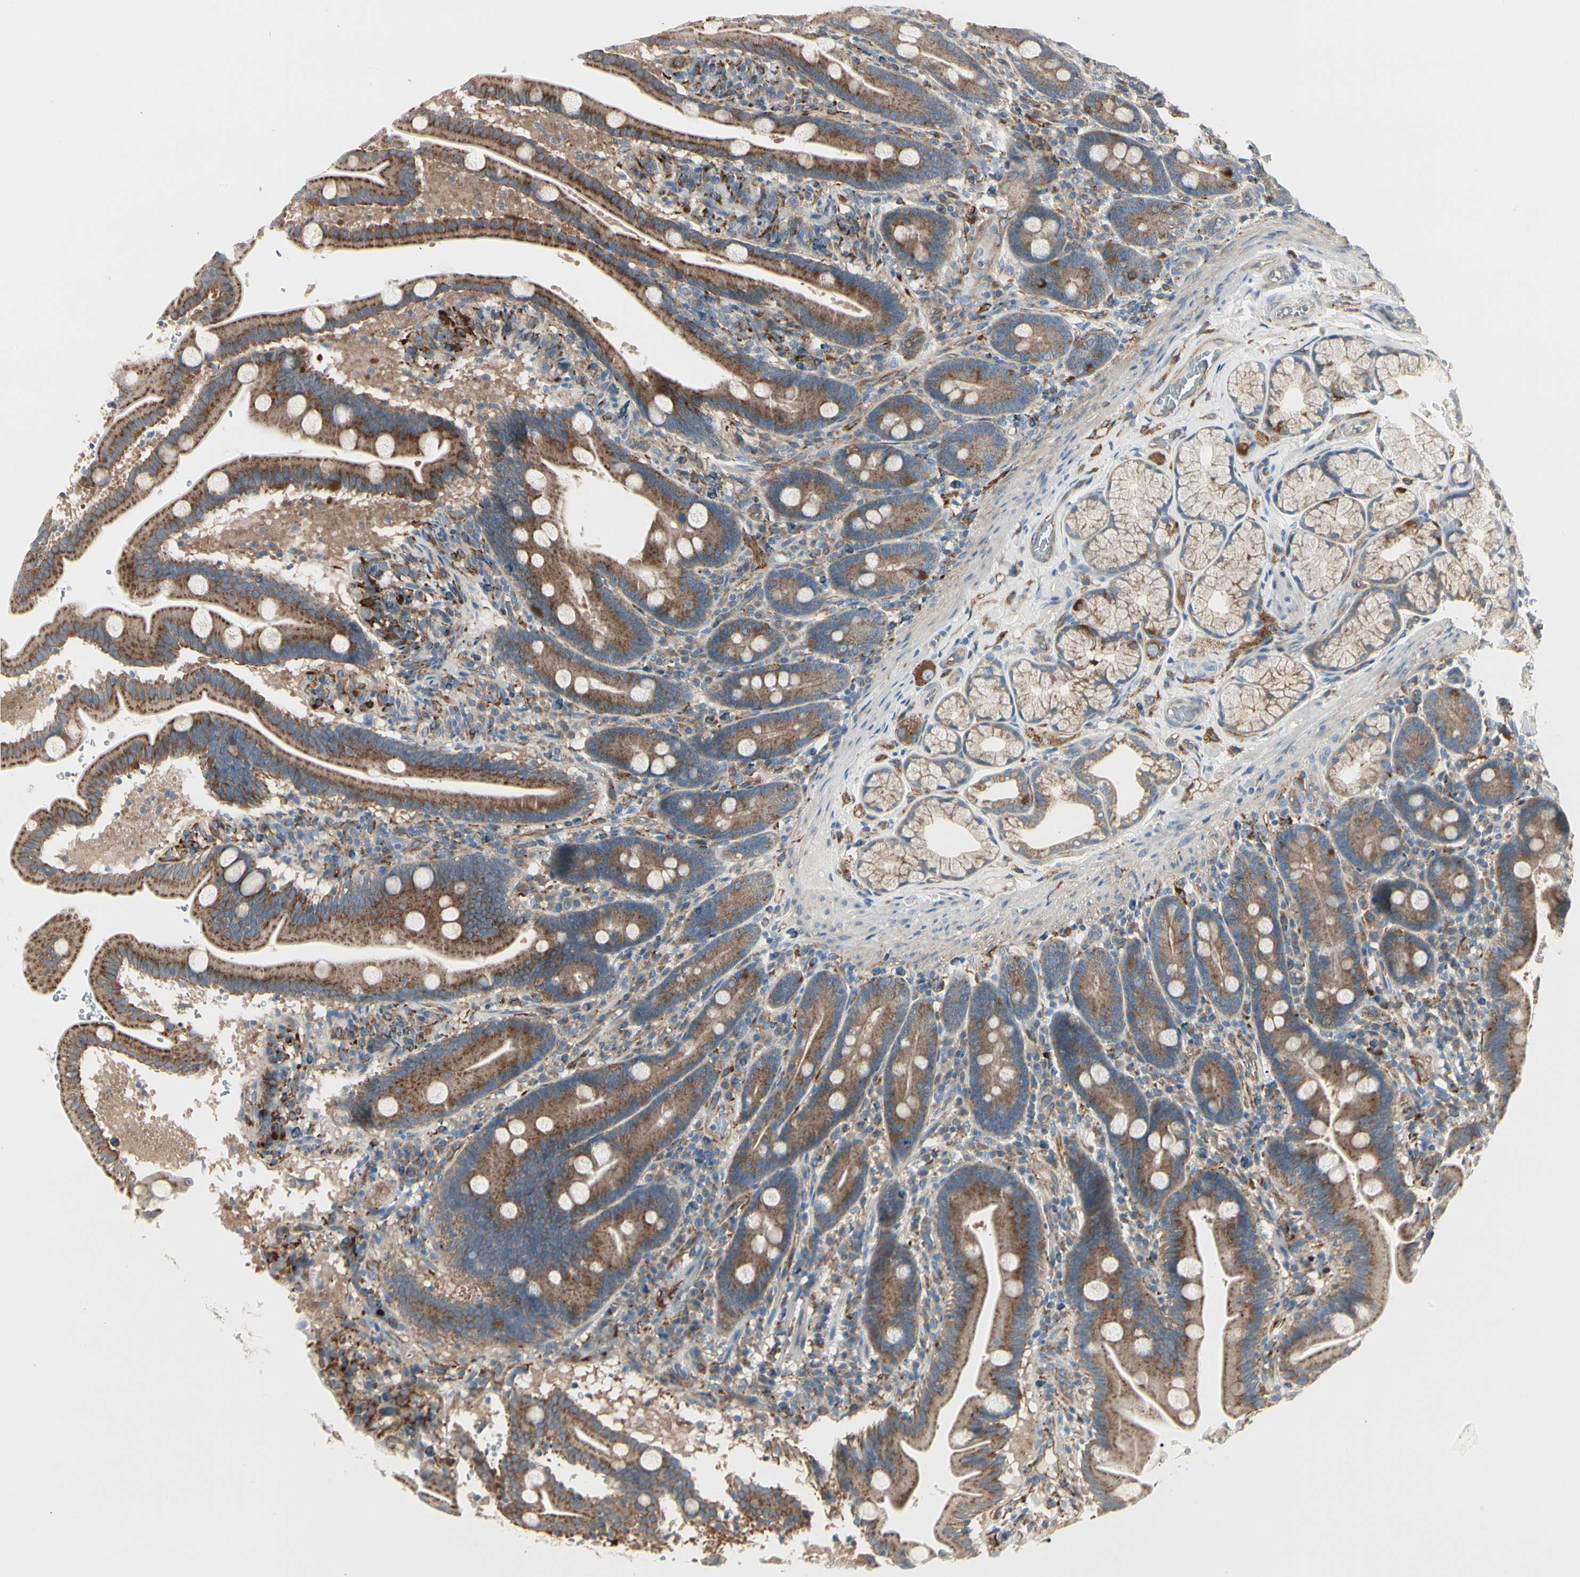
{"staining": {"intensity": "moderate", "quantity": ">75%", "location": "cytoplasmic/membranous"}, "tissue": "duodenum", "cell_type": "Glandular cells", "image_type": "normal", "snomed": [{"axis": "morphology", "description": "Normal tissue, NOS"}, {"axis": "topography", "description": "Duodenum"}], "caption": "Immunohistochemistry (IHC) image of benign duodenum stained for a protein (brown), which demonstrates medium levels of moderate cytoplasmic/membranous expression in approximately >75% of glandular cells.", "gene": "ATP6V1B2", "patient": {"sex": "male", "age": 54}}